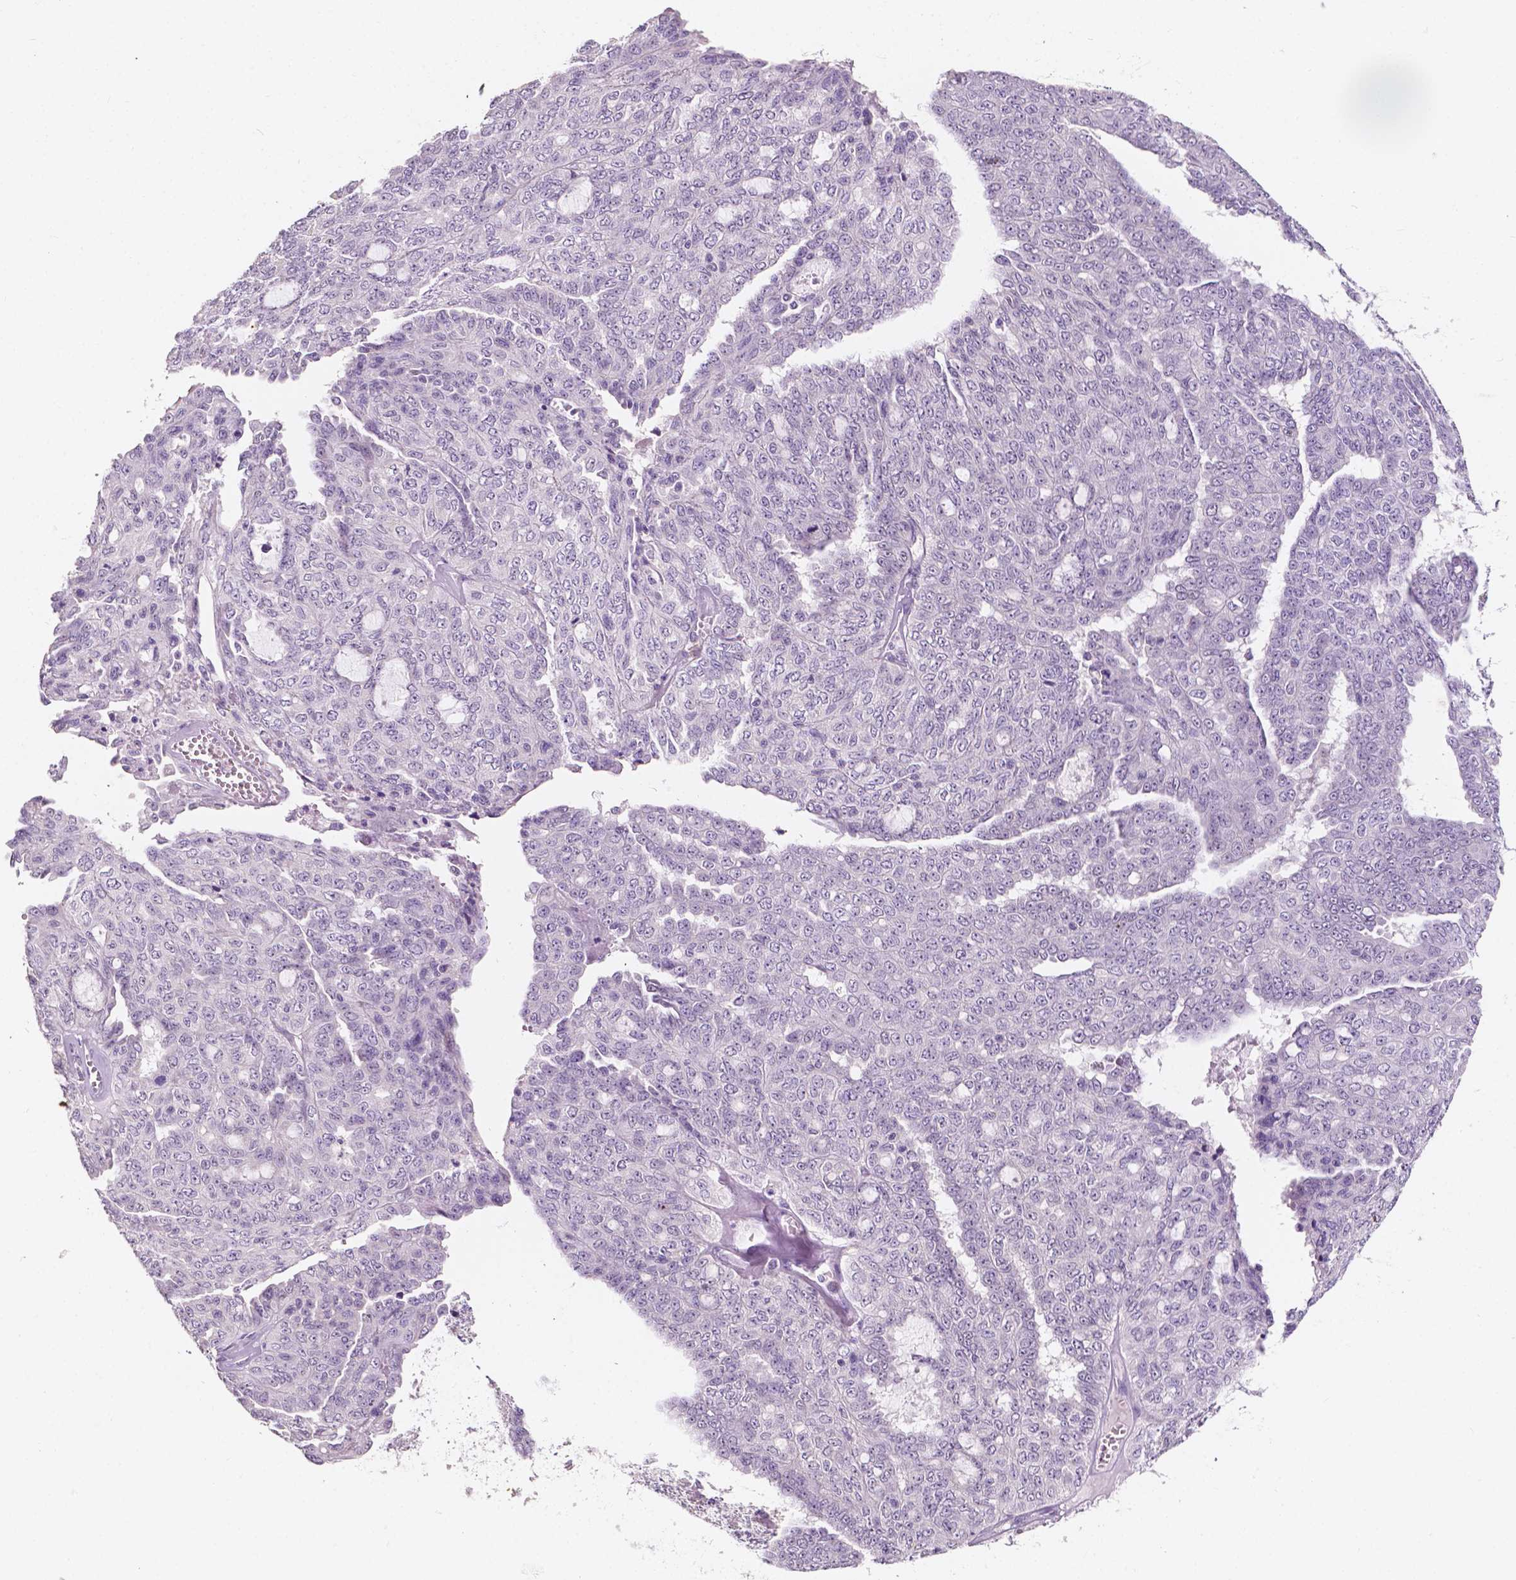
{"staining": {"intensity": "negative", "quantity": "none", "location": "none"}, "tissue": "ovarian cancer", "cell_type": "Tumor cells", "image_type": "cancer", "snomed": [{"axis": "morphology", "description": "Cystadenocarcinoma, serous, NOS"}, {"axis": "topography", "description": "Ovary"}], "caption": "DAB (3,3'-diaminobenzidine) immunohistochemical staining of ovarian serous cystadenocarcinoma displays no significant staining in tumor cells. Brightfield microscopy of immunohistochemistry (IHC) stained with DAB (3,3'-diaminobenzidine) (brown) and hematoxylin (blue), captured at high magnification.", "gene": "SIRT2", "patient": {"sex": "female", "age": 71}}